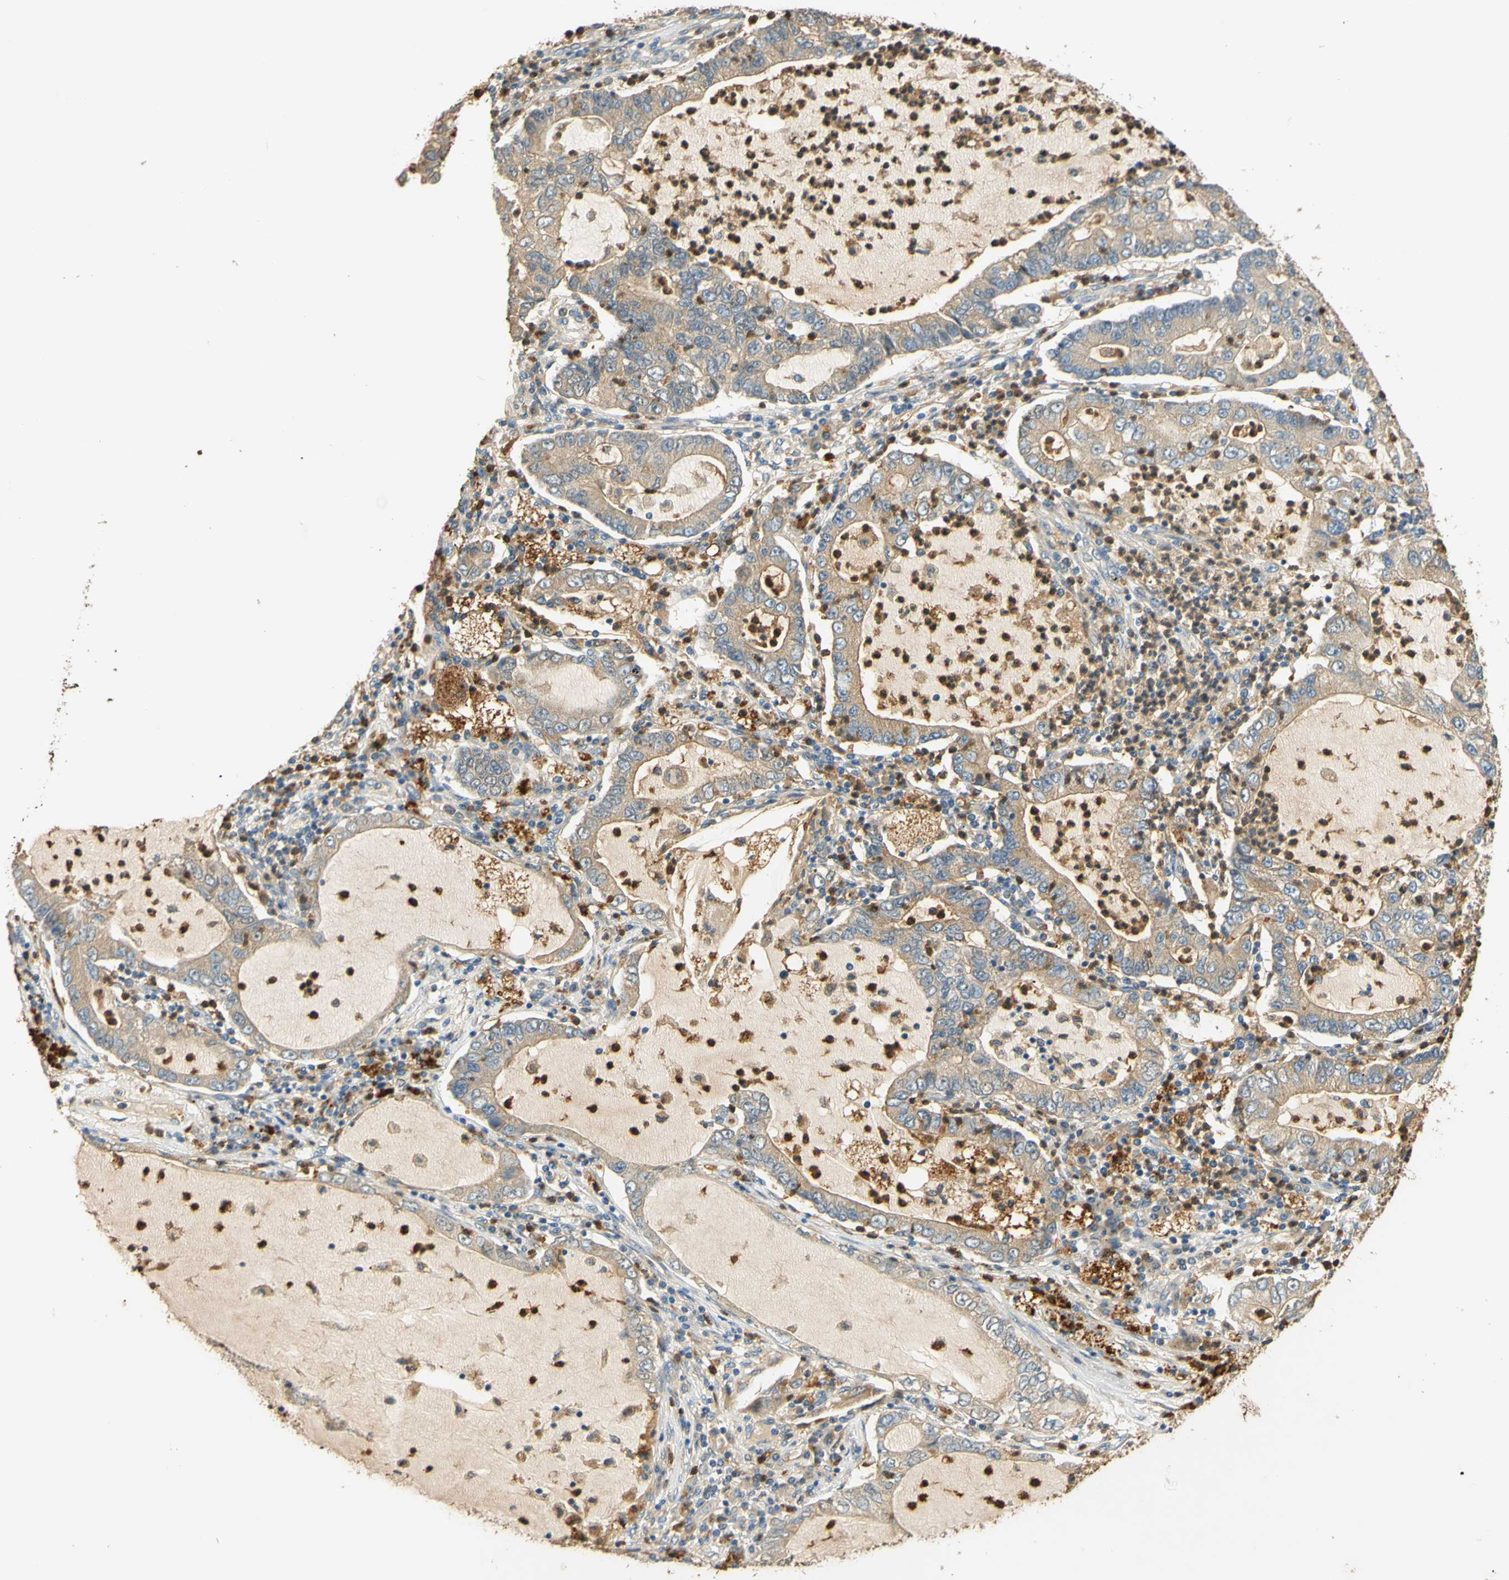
{"staining": {"intensity": "weak", "quantity": ">75%", "location": "cytoplasmic/membranous"}, "tissue": "lung cancer", "cell_type": "Tumor cells", "image_type": "cancer", "snomed": [{"axis": "morphology", "description": "Adenocarcinoma, NOS"}, {"axis": "topography", "description": "Lung"}], "caption": "Immunohistochemistry (IHC) (DAB) staining of lung cancer (adenocarcinoma) demonstrates weak cytoplasmic/membranous protein expression in approximately >75% of tumor cells.", "gene": "ENTREP2", "patient": {"sex": "female", "age": 51}}